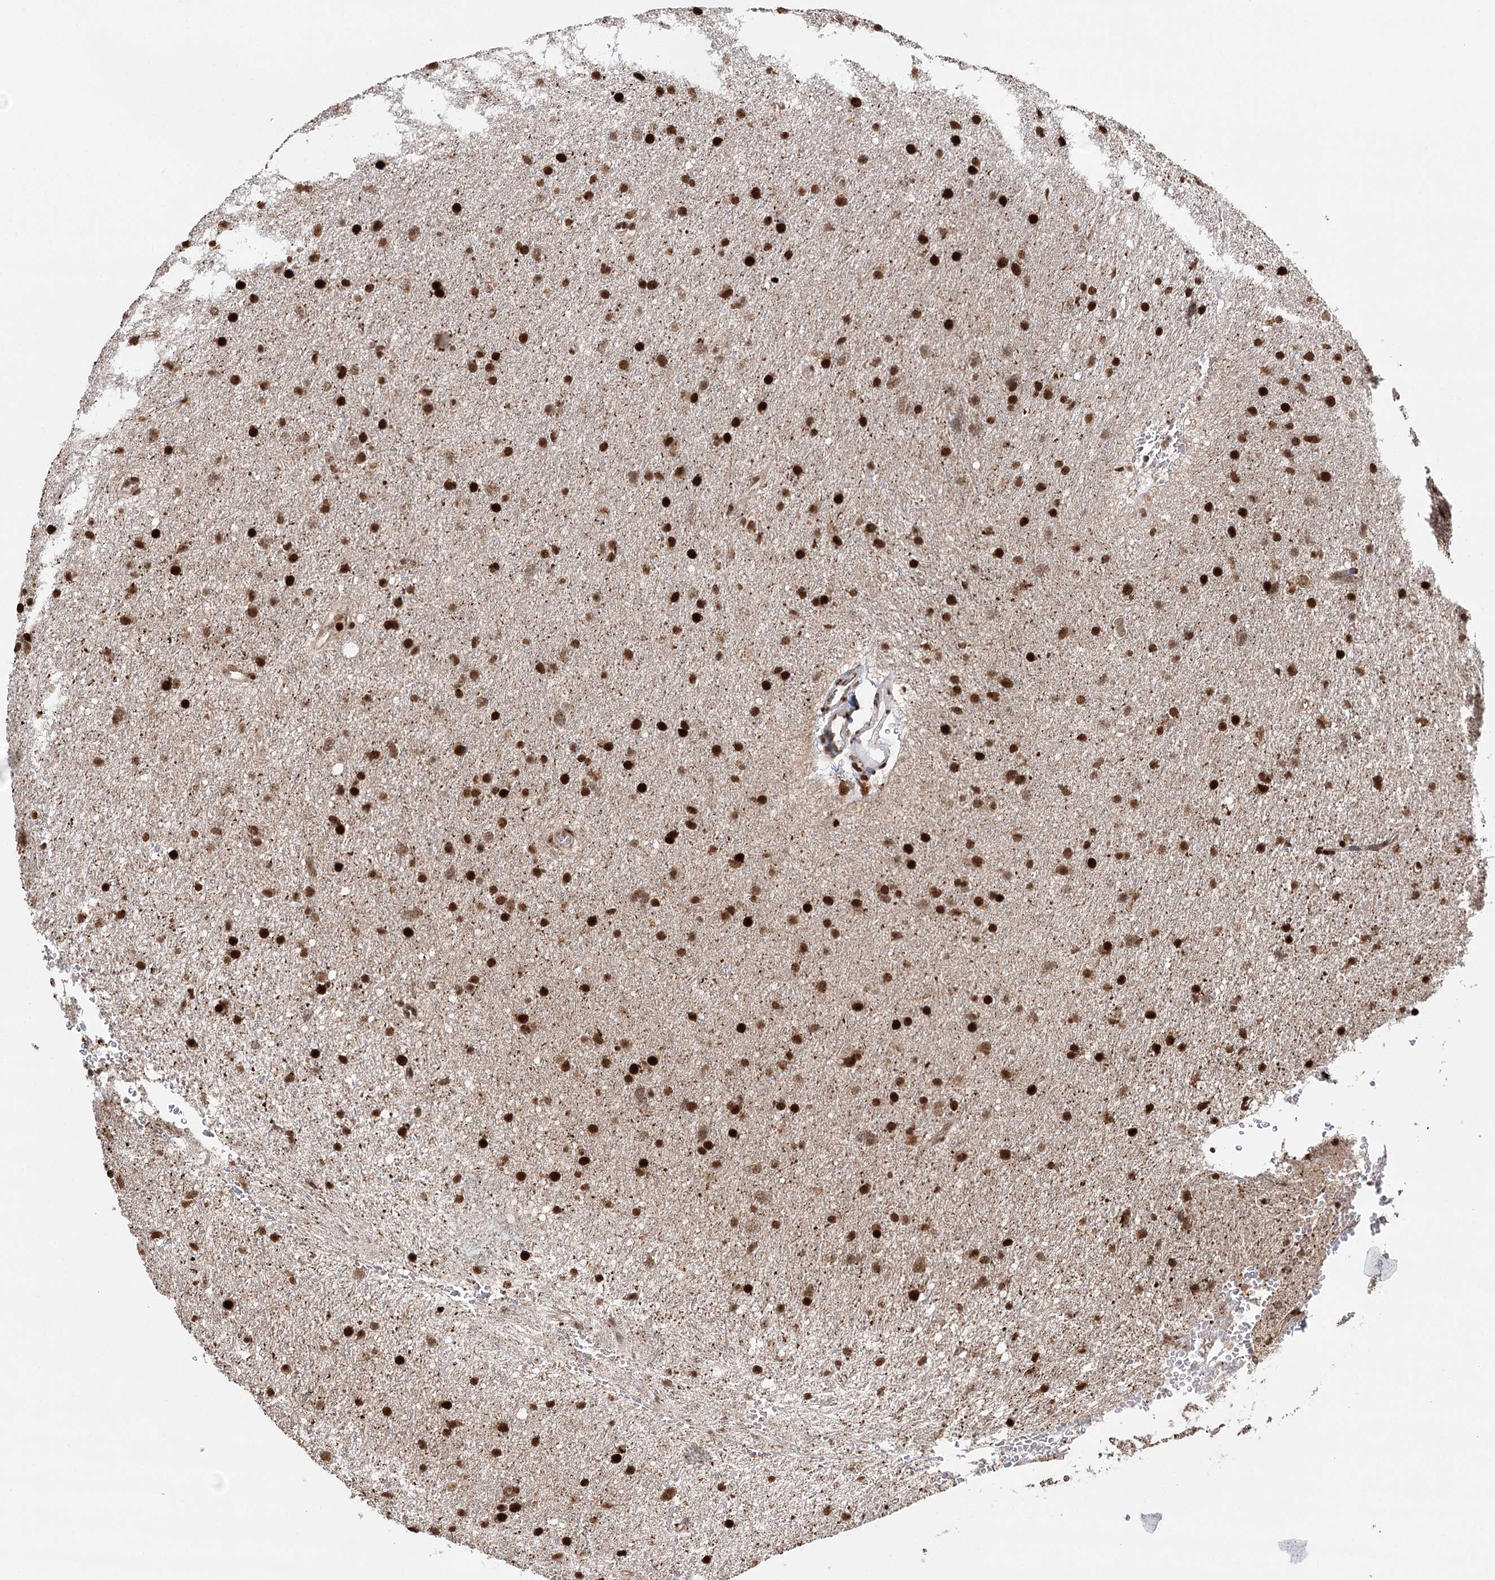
{"staining": {"intensity": "moderate", "quantity": ">75%", "location": "nuclear"}, "tissue": "glioma", "cell_type": "Tumor cells", "image_type": "cancer", "snomed": [{"axis": "morphology", "description": "Glioma, malignant, Low grade"}, {"axis": "topography", "description": "Cerebral cortex"}], "caption": "Protein analysis of glioma tissue shows moderate nuclear positivity in about >75% of tumor cells. (DAB IHC with brightfield microscopy, high magnification).", "gene": "RPS27A", "patient": {"sex": "female", "age": 39}}